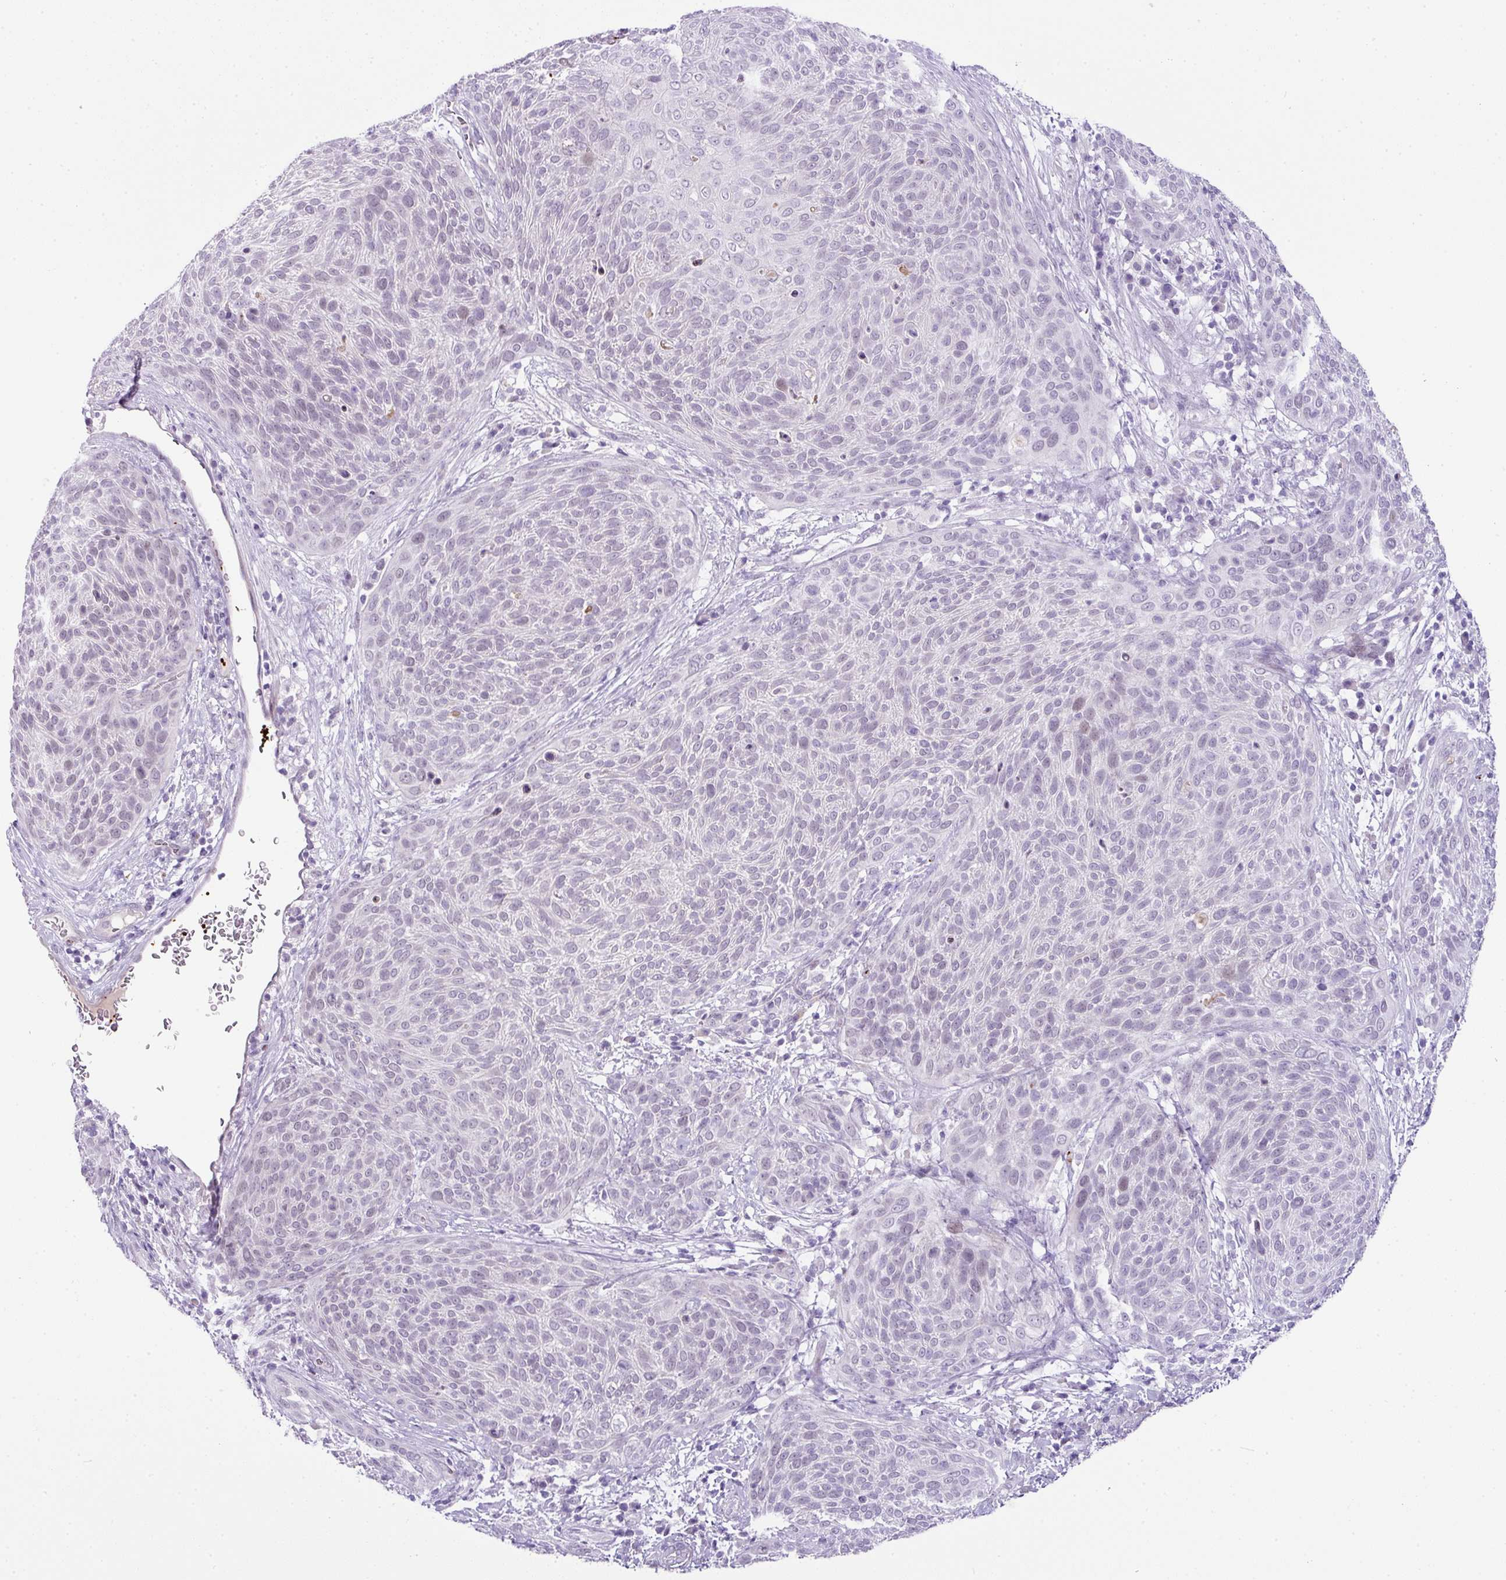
{"staining": {"intensity": "weak", "quantity": "<25%", "location": "nuclear"}, "tissue": "cervical cancer", "cell_type": "Tumor cells", "image_type": "cancer", "snomed": [{"axis": "morphology", "description": "Squamous cell carcinoma, NOS"}, {"axis": "topography", "description": "Cervix"}], "caption": "DAB (3,3'-diaminobenzidine) immunohistochemical staining of cervical cancer reveals no significant staining in tumor cells.", "gene": "CMTM5", "patient": {"sex": "female", "age": 31}}